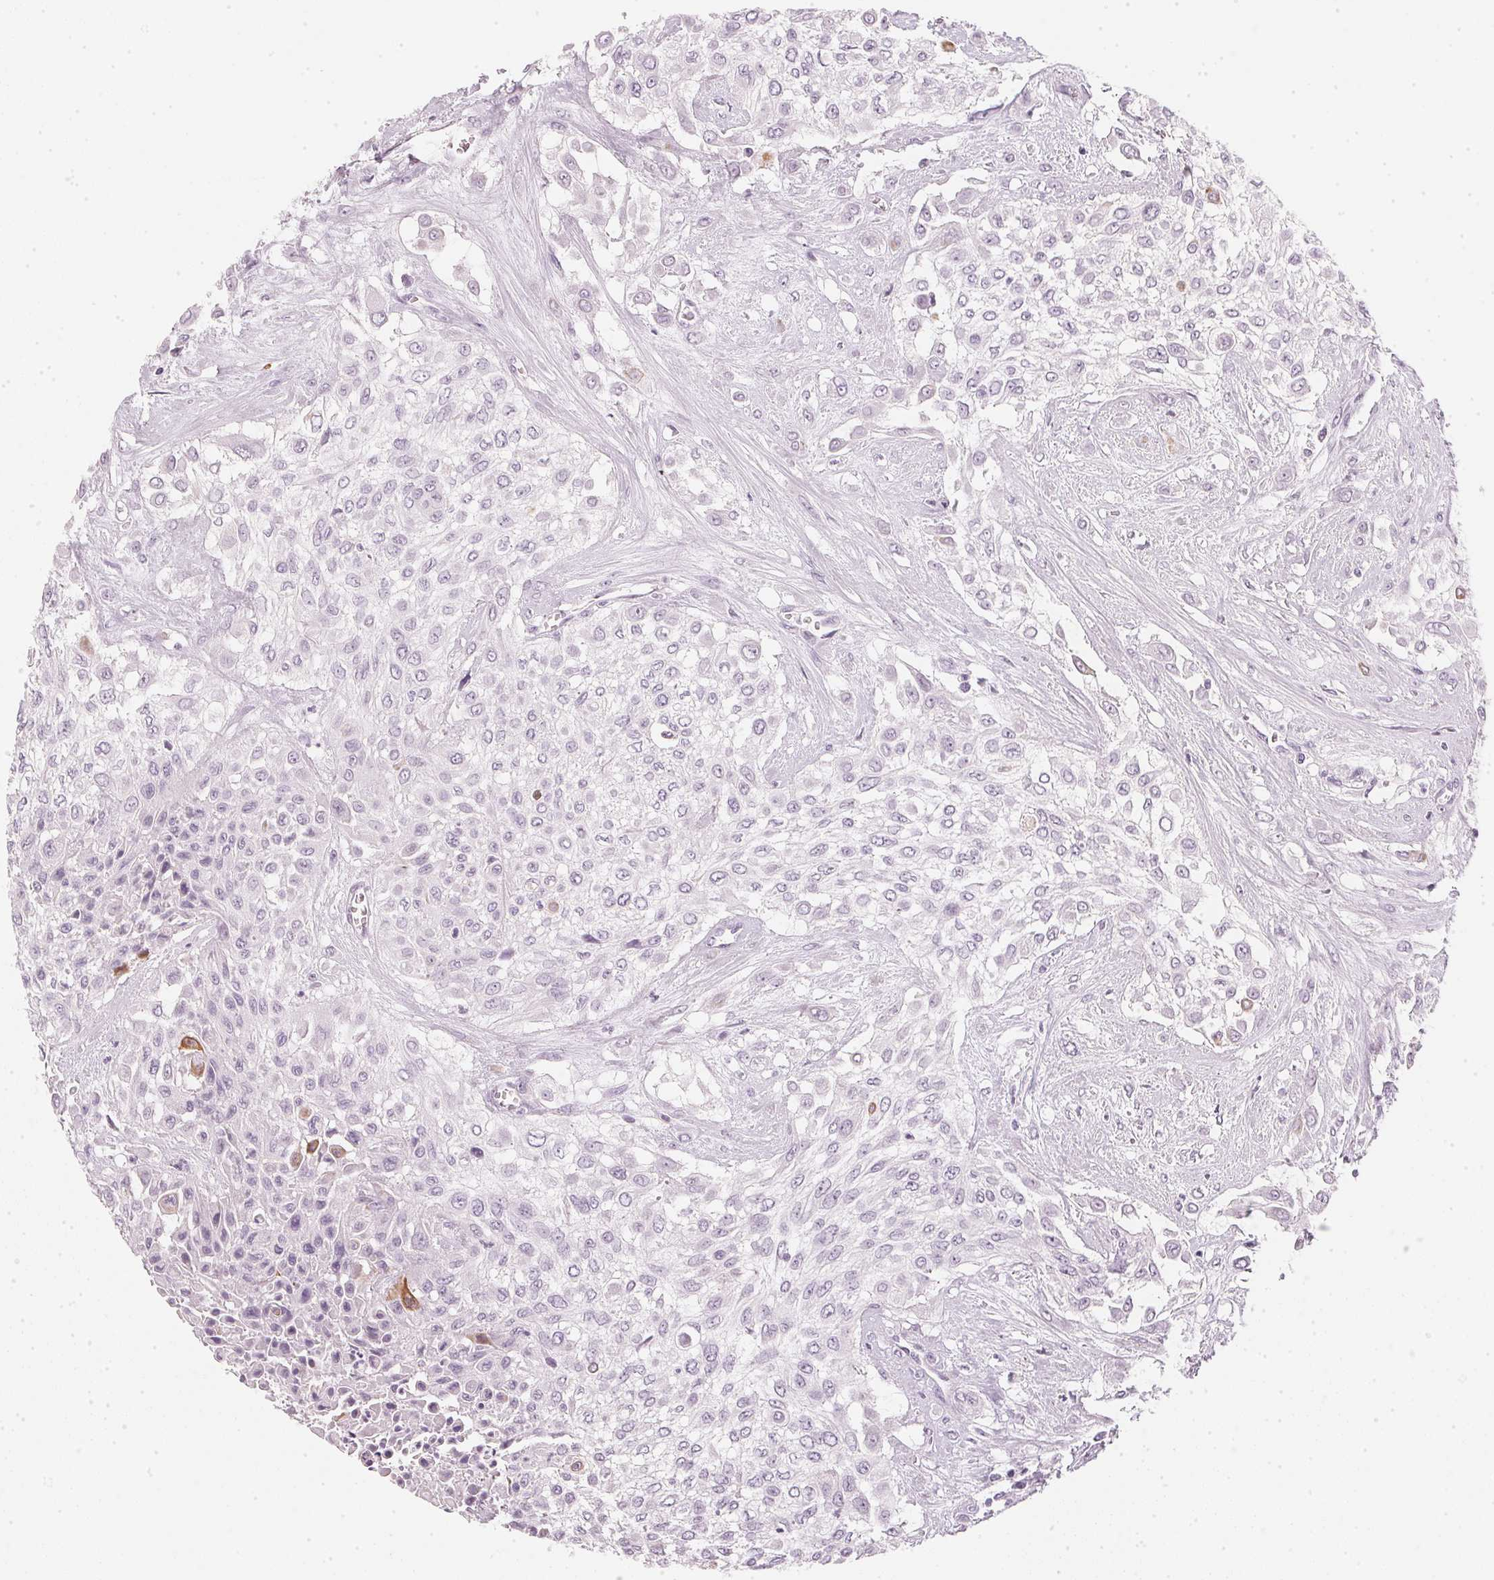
{"staining": {"intensity": "negative", "quantity": "none", "location": "none"}, "tissue": "urothelial cancer", "cell_type": "Tumor cells", "image_type": "cancer", "snomed": [{"axis": "morphology", "description": "Urothelial carcinoma, High grade"}, {"axis": "topography", "description": "Urinary bladder"}], "caption": "Tumor cells are negative for protein expression in human urothelial cancer.", "gene": "CHST4", "patient": {"sex": "male", "age": 57}}